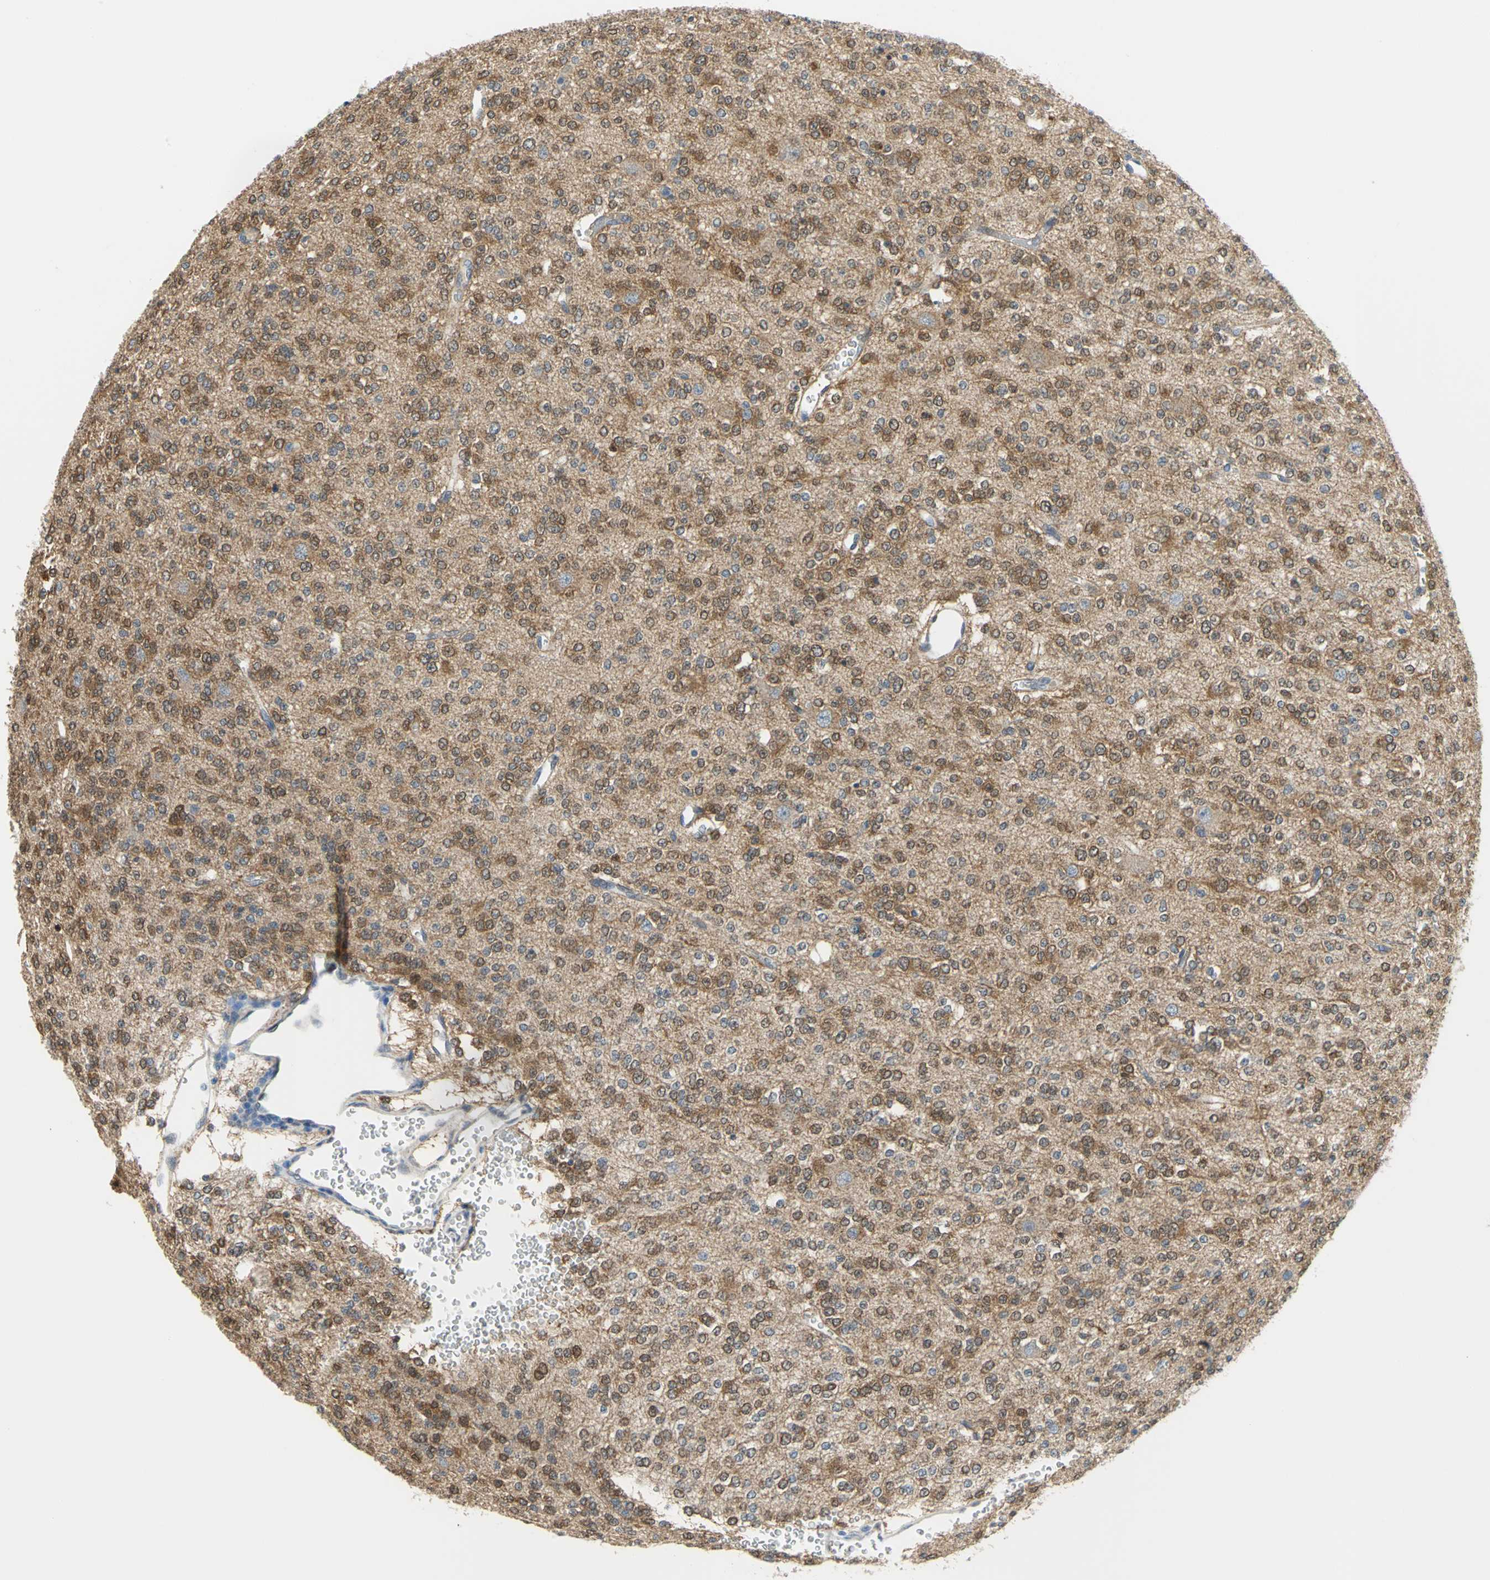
{"staining": {"intensity": "moderate", "quantity": ">75%", "location": "cytoplasmic/membranous"}, "tissue": "glioma", "cell_type": "Tumor cells", "image_type": "cancer", "snomed": [{"axis": "morphology", "description": "Glioma, malignant, Low grade"}, {"axis": "topography", "description": "Brain"}], "caption": "Immunohistochemical staining of human glioma reveals medium levels of moderate cytoplasmic/membranous positivity in about >75% of tumor cells.", "gene": "PGM3", "patient": {"sex": "male", "age": 38}}